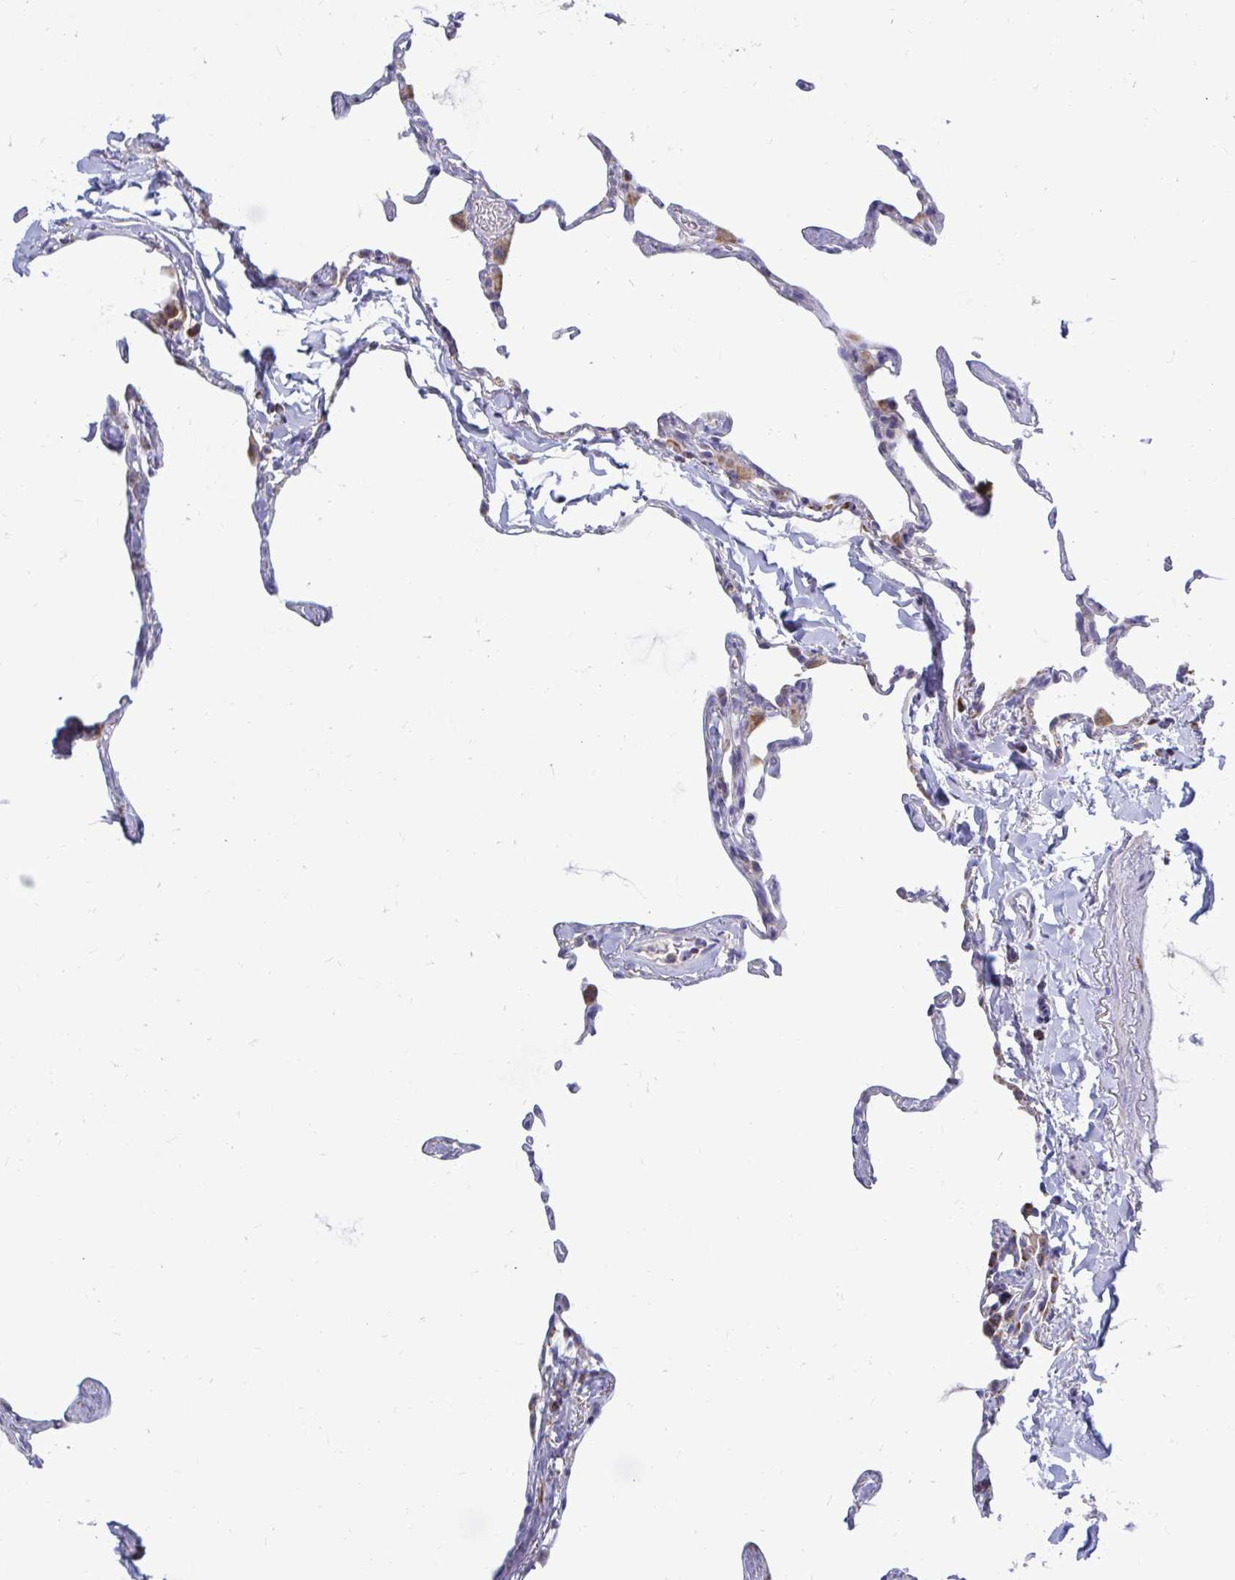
{"staining": {"intensity": "negative", "quantity": "none", "location": "none"}, "tissue": "lung", "cell_type": "Alveolar cells", "image_type": "normal", "snomed": [{"axis": "morphology", "description": "Normal tissue, NOS"}, {"axis": "topography", "description": "Lung"}], "caption": "The photomicrograph exhibits no significant expression in alveolar cells of lung.", "gene": "OR10R2", "patient": {"sex": "male", "age": 65}}